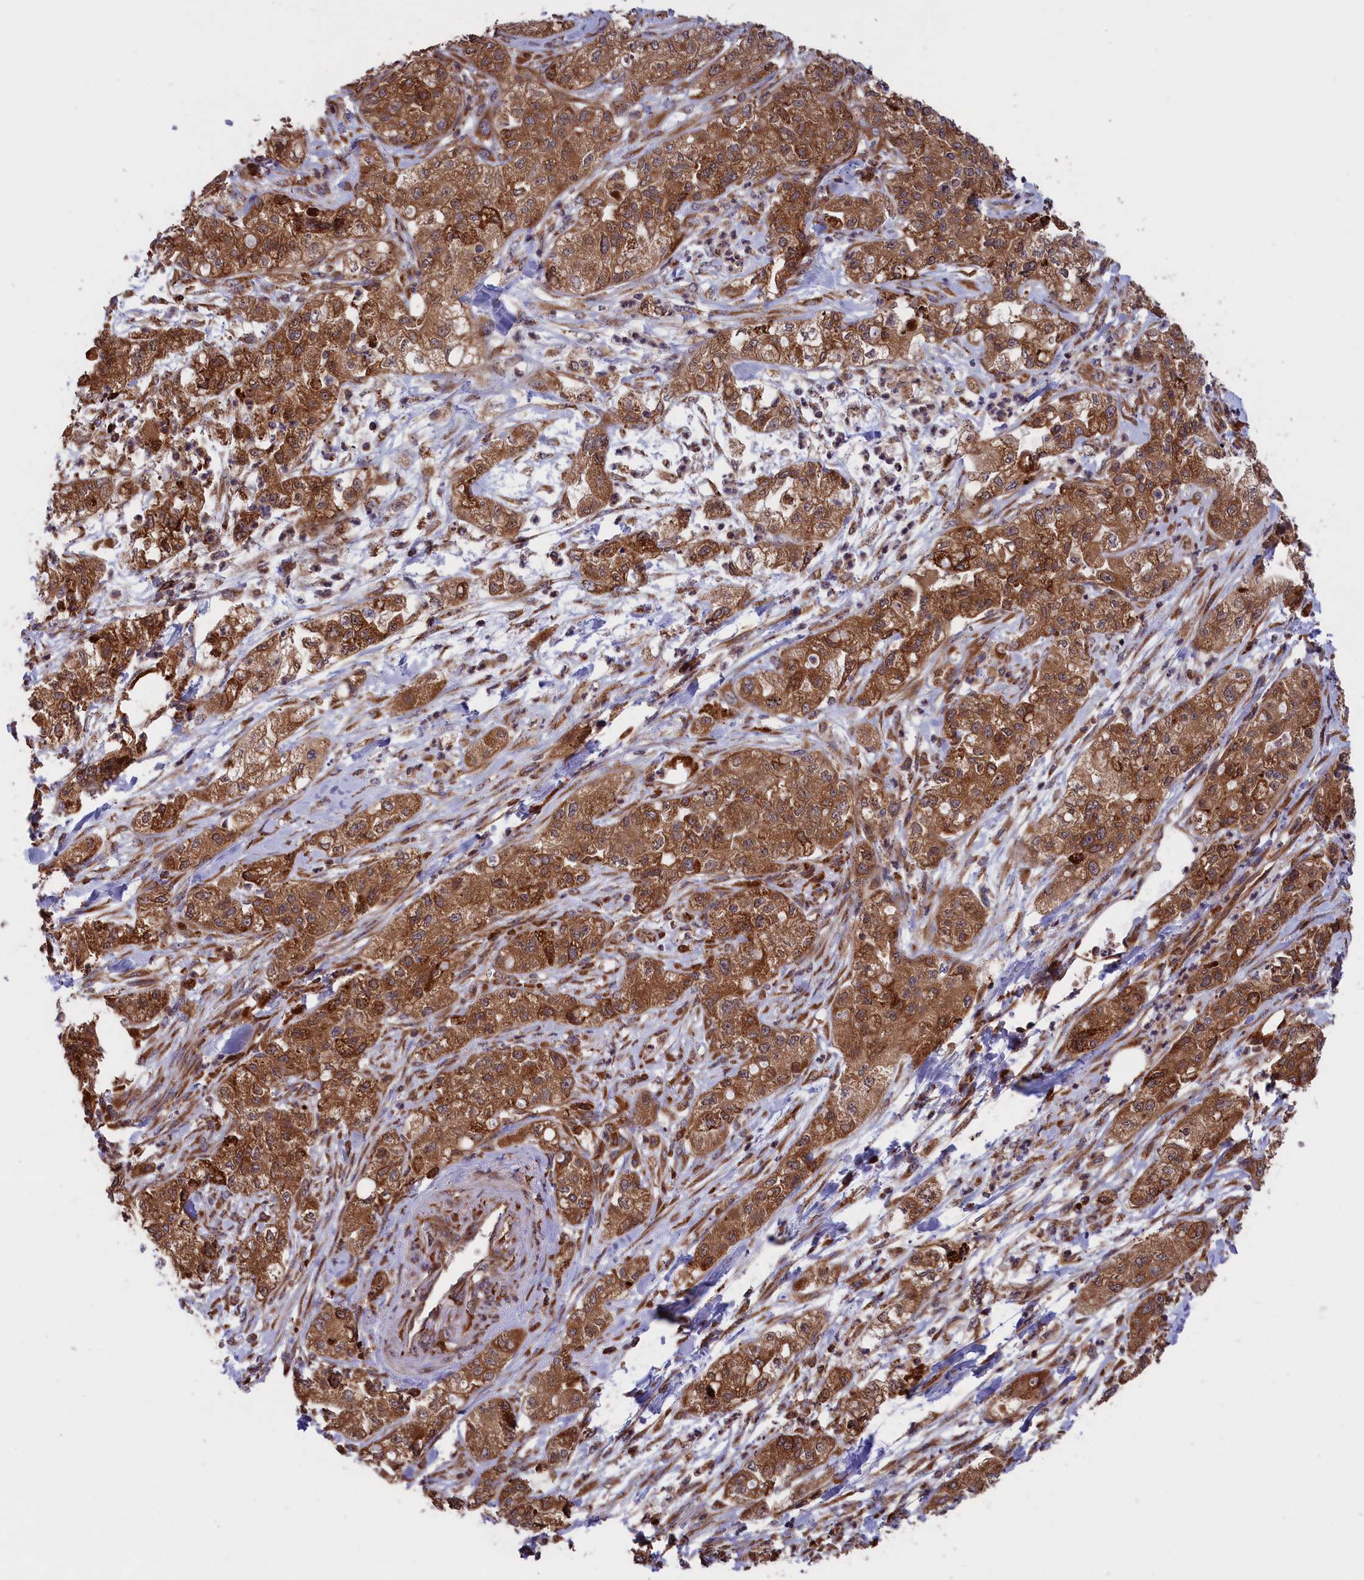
{"staining": {"intensity": "moderate", "quantity": ">75%", "location": "cytoplasmic/membranous"}, "tissue": "pancreatic cancer", "cell_type": "Tumor cells", "image_type": "cancer", "snomed": [{"axis": "morphology", "description": "Adenocarcinoma, NOS"}, {"axis": "topography", "description": "Pancreas"}], "caption": "Protein staining displays moderate cytoplasmic/membranous expression in about >75% of tumor cells in adenocarcinoma (pancreatic). Nuclei are stained in blue.", "gene": "PLA2G4C", "patient": {"sex": "female", "age": 78}}